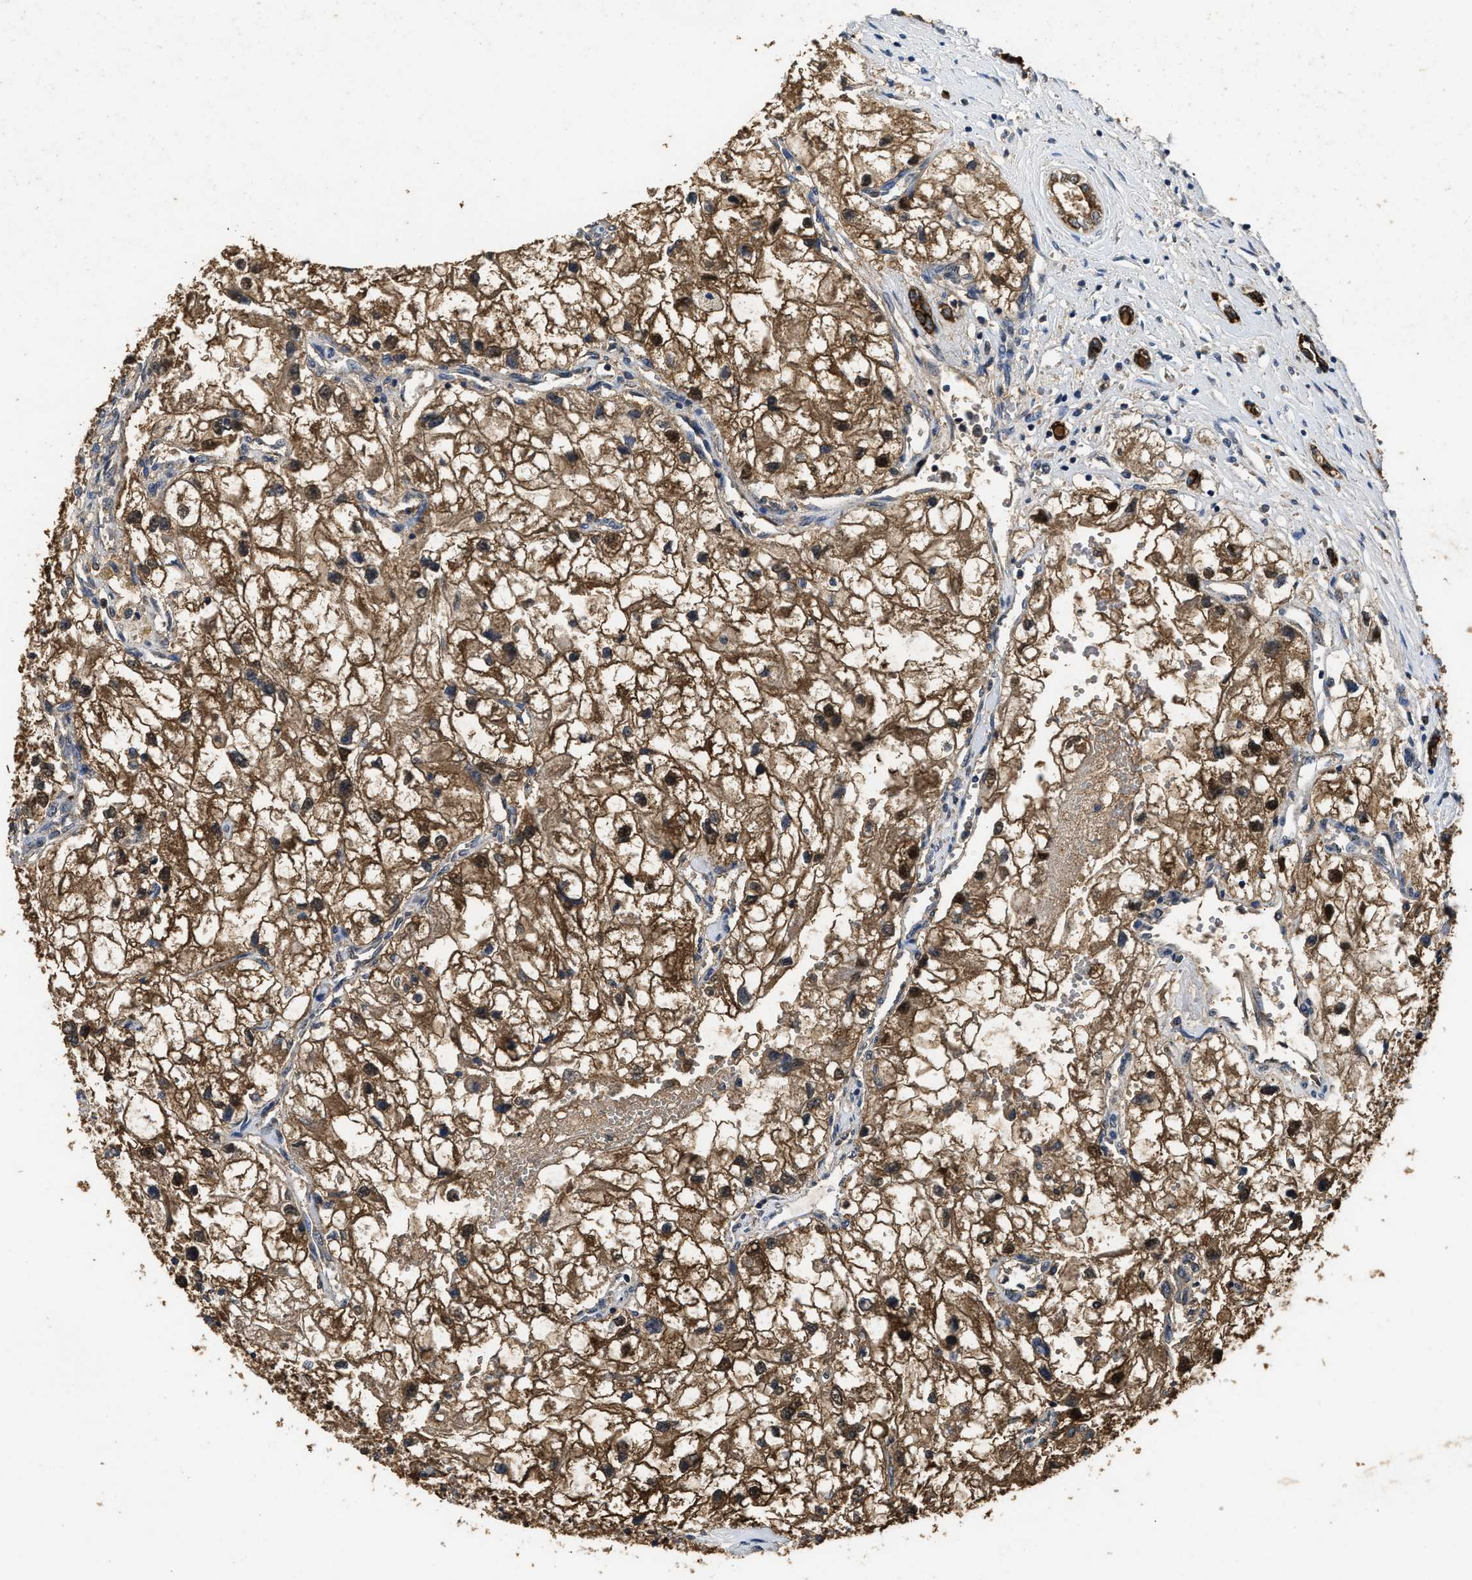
{"staining": {"intensity": "moderate", "quantity": ">75%", "location": "cytoplasmic/membranous"}, "tissue": "renal cancer", "cell_type": "Tumor cells", "image_type": "cancer", "snomed": [{"axis": "morphology", "description": "Adenocarcinoma, NOS"}, {"axis": "topography", "description": "Kidney"}], "caption": "Moderate cytoplasmic/membranous expression is present in approximately >75% of tumor cells in renal adenocarcinoma.", "gene": "CTNNA1", "patient": {"sex": "female", "age": 70}}